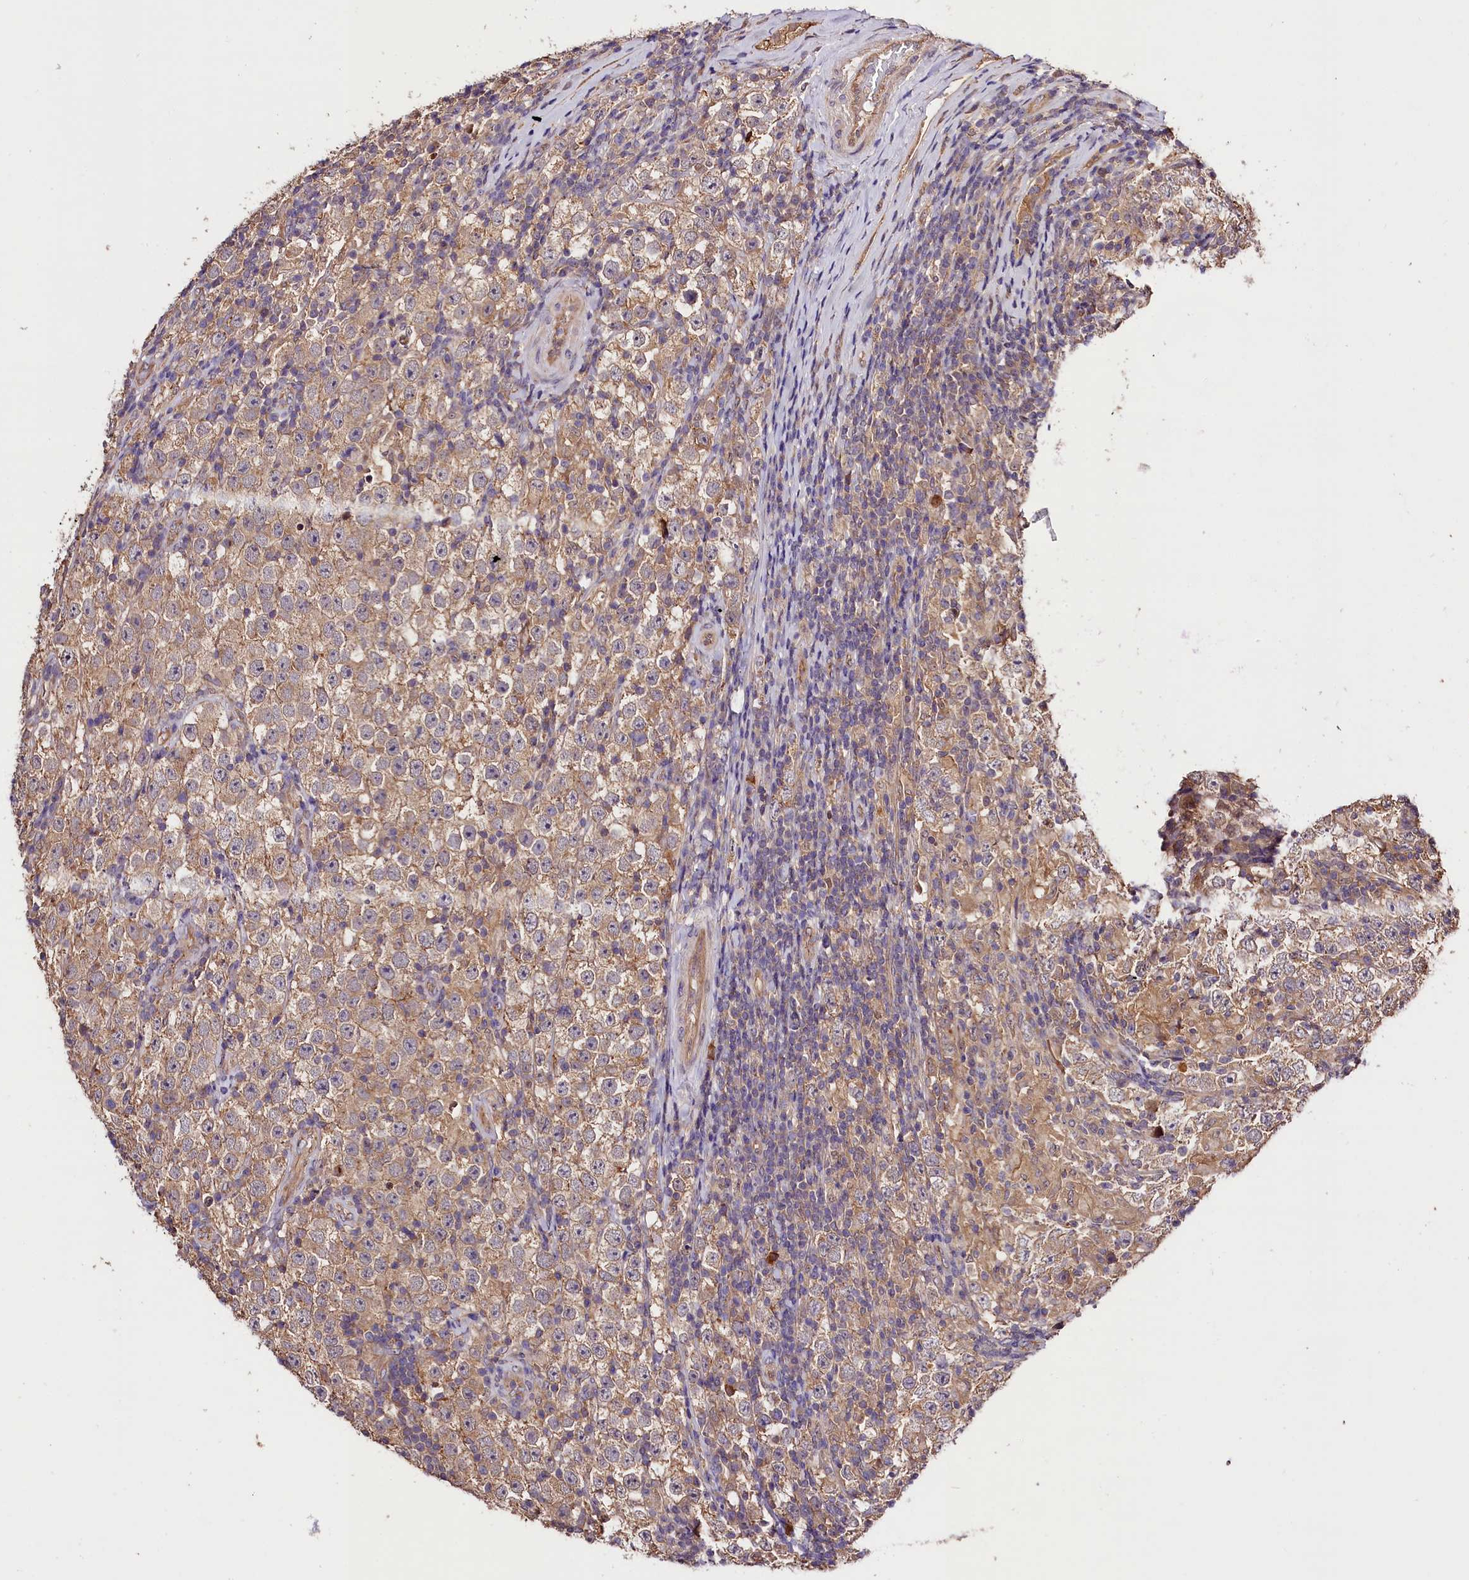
{"staining": {"intensity": "weak", "quantity": ">75%", "location": "cytoplasmic/membranous"}, "tissue": "testis cancer", "cell_type": "Tumor cells", "image_type": "cancer", "snomed": [{"axis": "morphology", "description": "Normal tissue, NOS"}, {"axis": "morphology", "description": "Urothelial carcinoma, High grade"}, {"axis": "morphology", "description": "Seminoma, NOS"}, {"axis": "morphology", "description": "Carcinoma, Embryonal, NOS"}, {"axis": "topography", "description": "Urinary bladder"}, {"axis": "topography", "description": "Testis"}], "caption": "Approximately >75% of tumor cells in human testis cancer show weak cytoplasmic/membranous protein staining as visualized by brown immunohistochemical staining.", "gene": "CES3", "patient": {"sex": "male", "age": 41}}